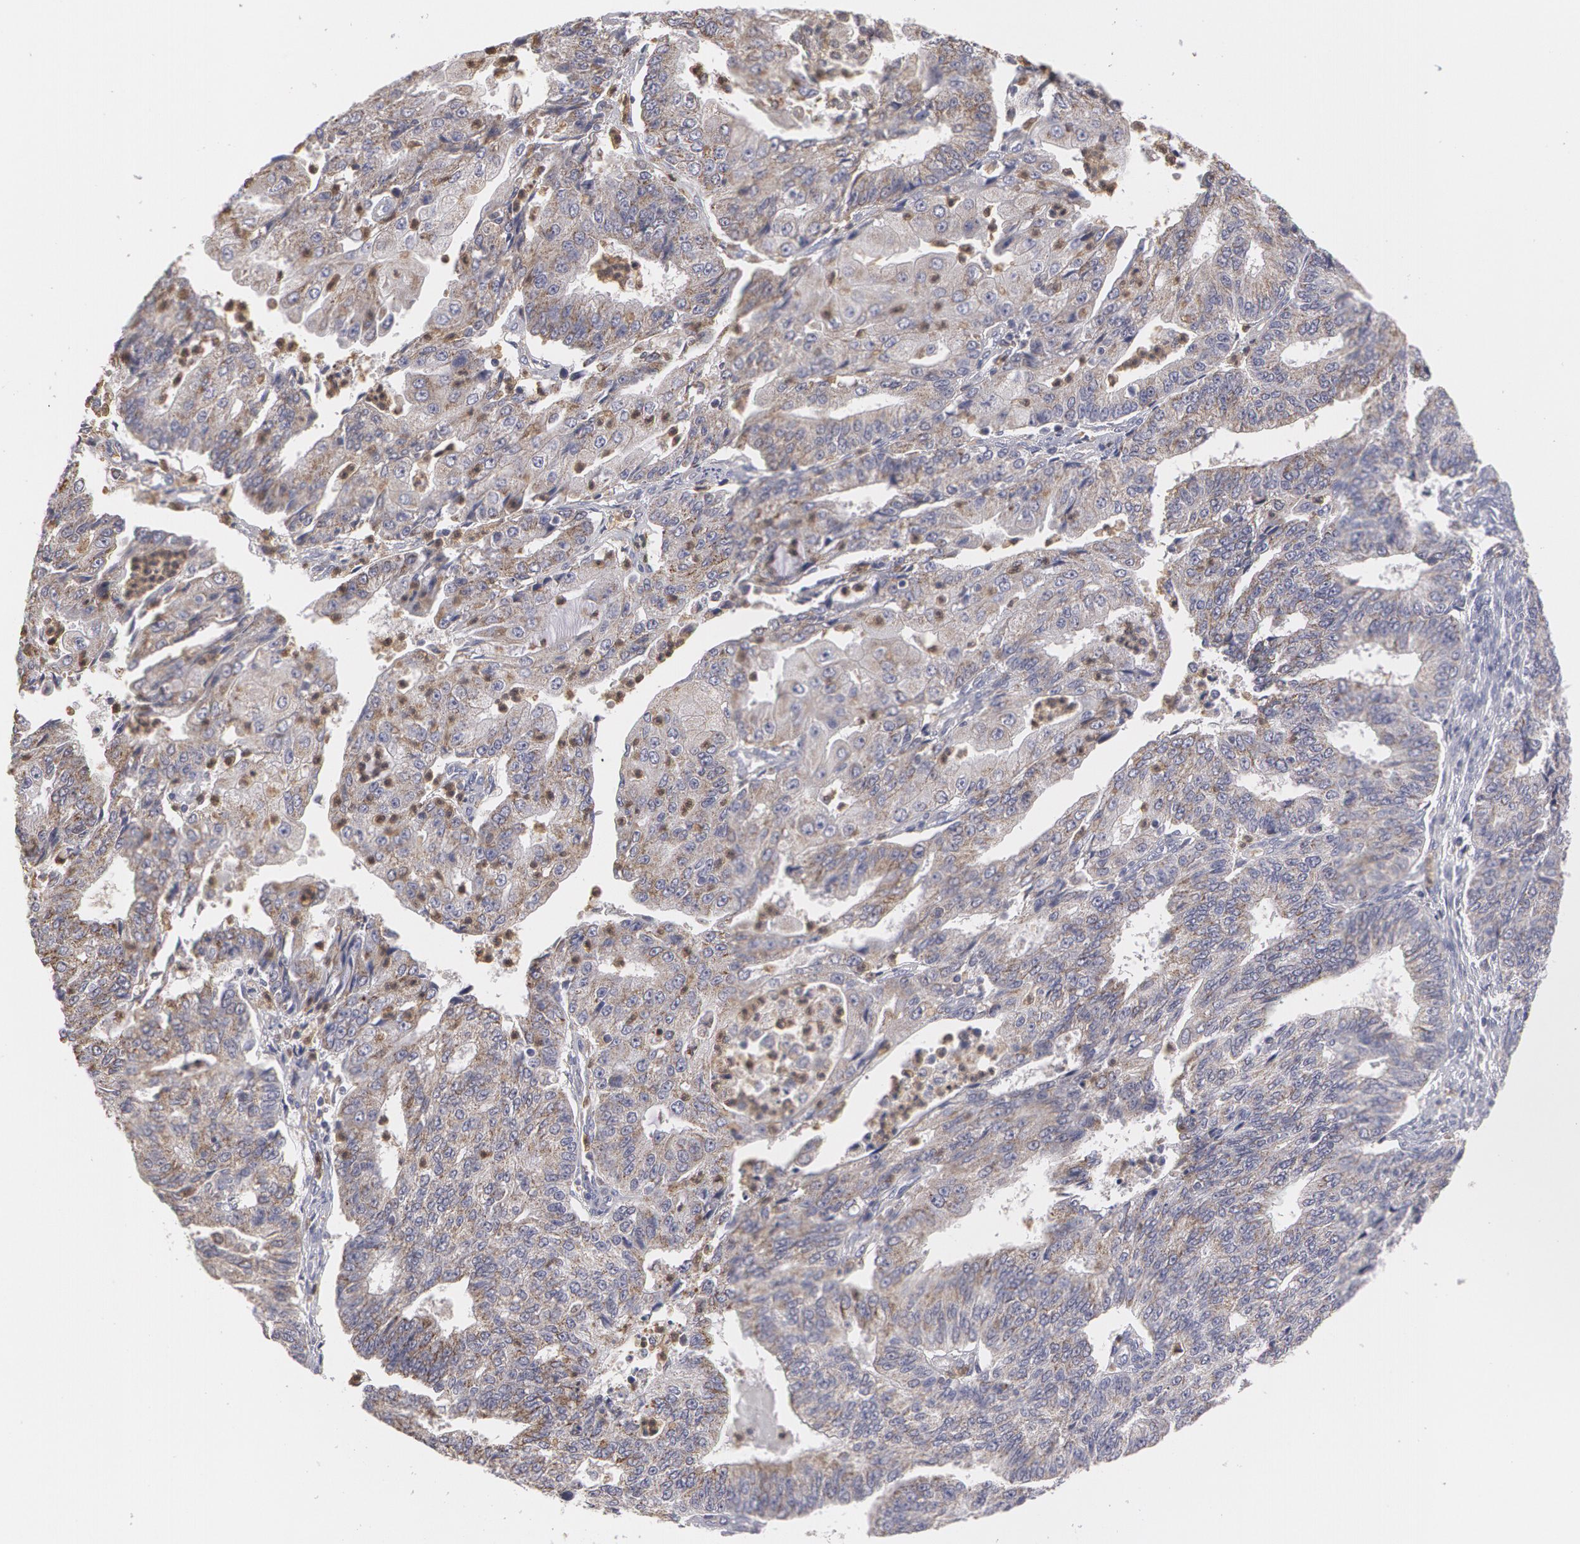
{"staining": {"intensity": "weak", "quantity": ">75%", "location": "cytoplasmic/membranous"}, "tissue": "endometrial cancer", "cell_type": "Tumor cells", "image_type": "cancer", "snomed": [{"axis": "morphology", "description": "Adenocarcinoma, NOS"}, {"axis": "topography", "description": "Endometrium"}], "caption": "Protein expression analysis of endometrial cancer (adenocarcinoma) demonstrates weak cytoplasmic/membranous staining in approximately >75% of tumor cells.", "gene": "CAT", "patient": {"sex": "female", "age": 56}}